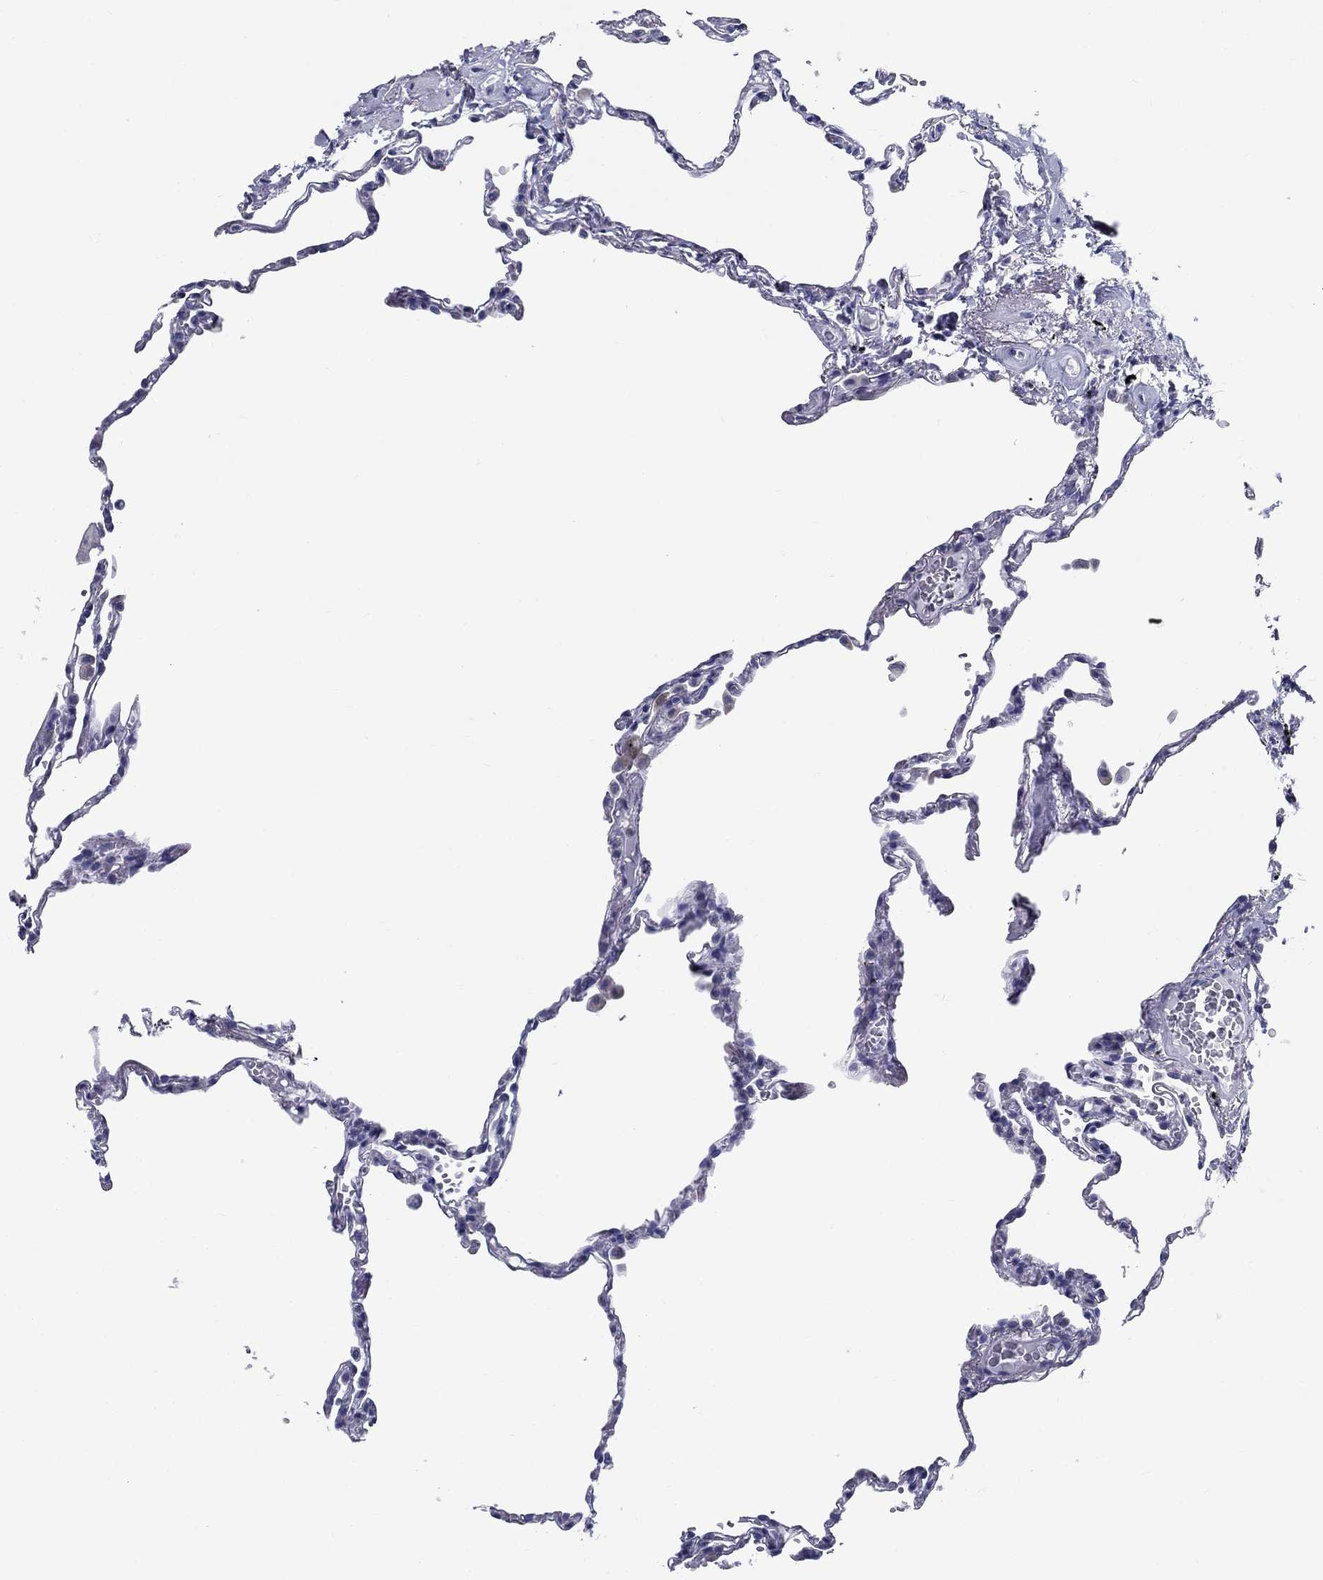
{"staining": {"intensity": "negative", "quantity": "none", "location": "none"}, "tissue": "lung", "cell_type": "Alveolar cells", "image_type": "normal", "snomed": [{"axis": "morphology", "description": "Normal tissue, NOS"}, {"axis": "topography", "description": "Lung"}], "caption": "A micrograph of lung stained for a protein exhibits no brown staining in alveolar cells. Brightfield microscopy of immunohistochemistry stained with DAB (brown) and hematoxylin (blue), captured at high magnification.", "gene": "UPB1", "patient": {"sex": "male", "age": 78}}